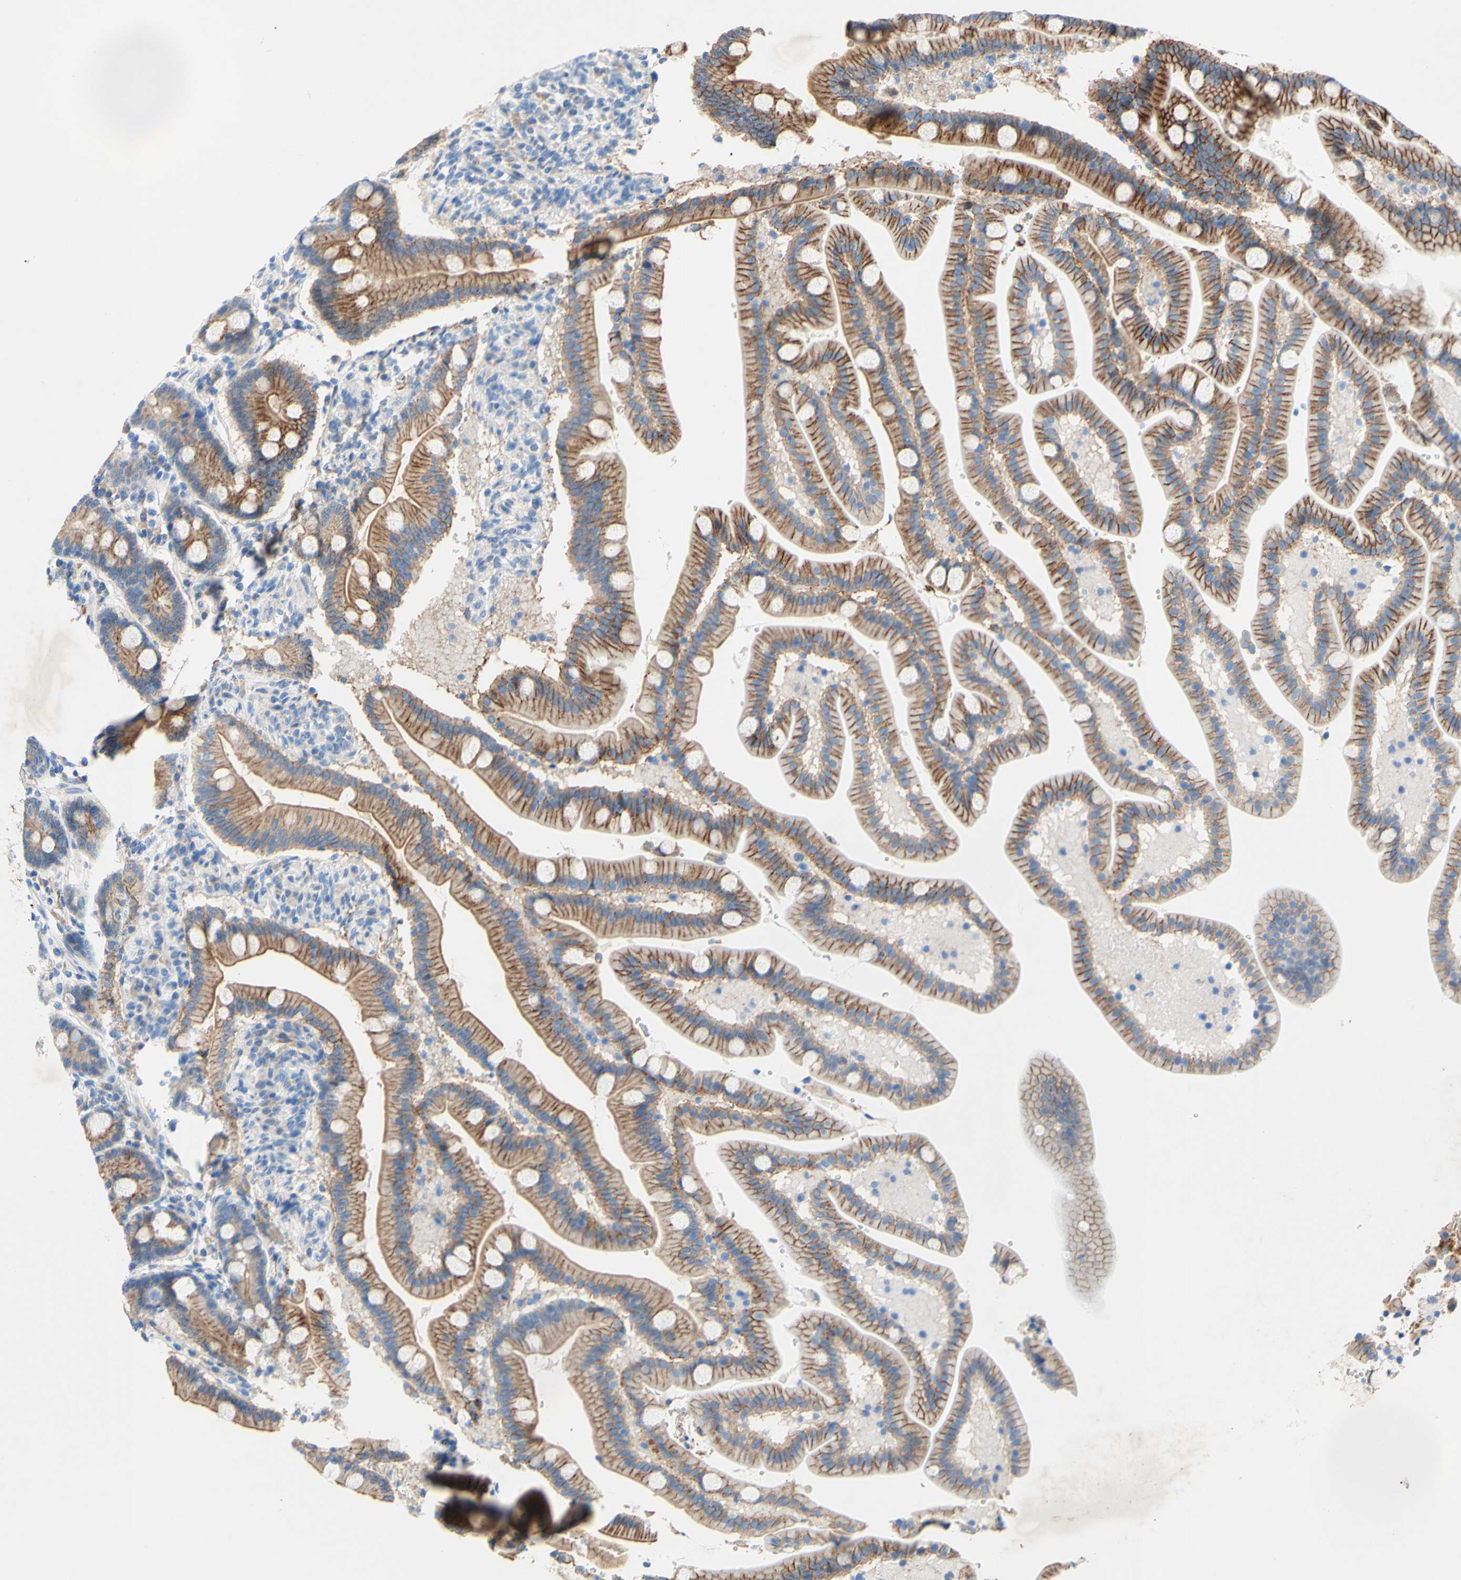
{"staining": {"intensity": "moderate", "quantity": ">75%", "location": "cytoplasmic/membranous"}, "tissue": "duodenum", "cell_type": "Glandular cells", "image_type": "normal", "snomed": [{"axis": "morphology", "description": "Normal tissue, NOS"}, {"axis": "topography", "description": "Duodenum"}], "caption": "Immunohistochemistry (IHC) of unremarkable human duodenum demonstrates medium levels of moderate cytoplasmic/membranous positivity in about >75% of glandular cells.", "gene": "TMIGD2", "patient": {"sex": "male", "age": 54}}